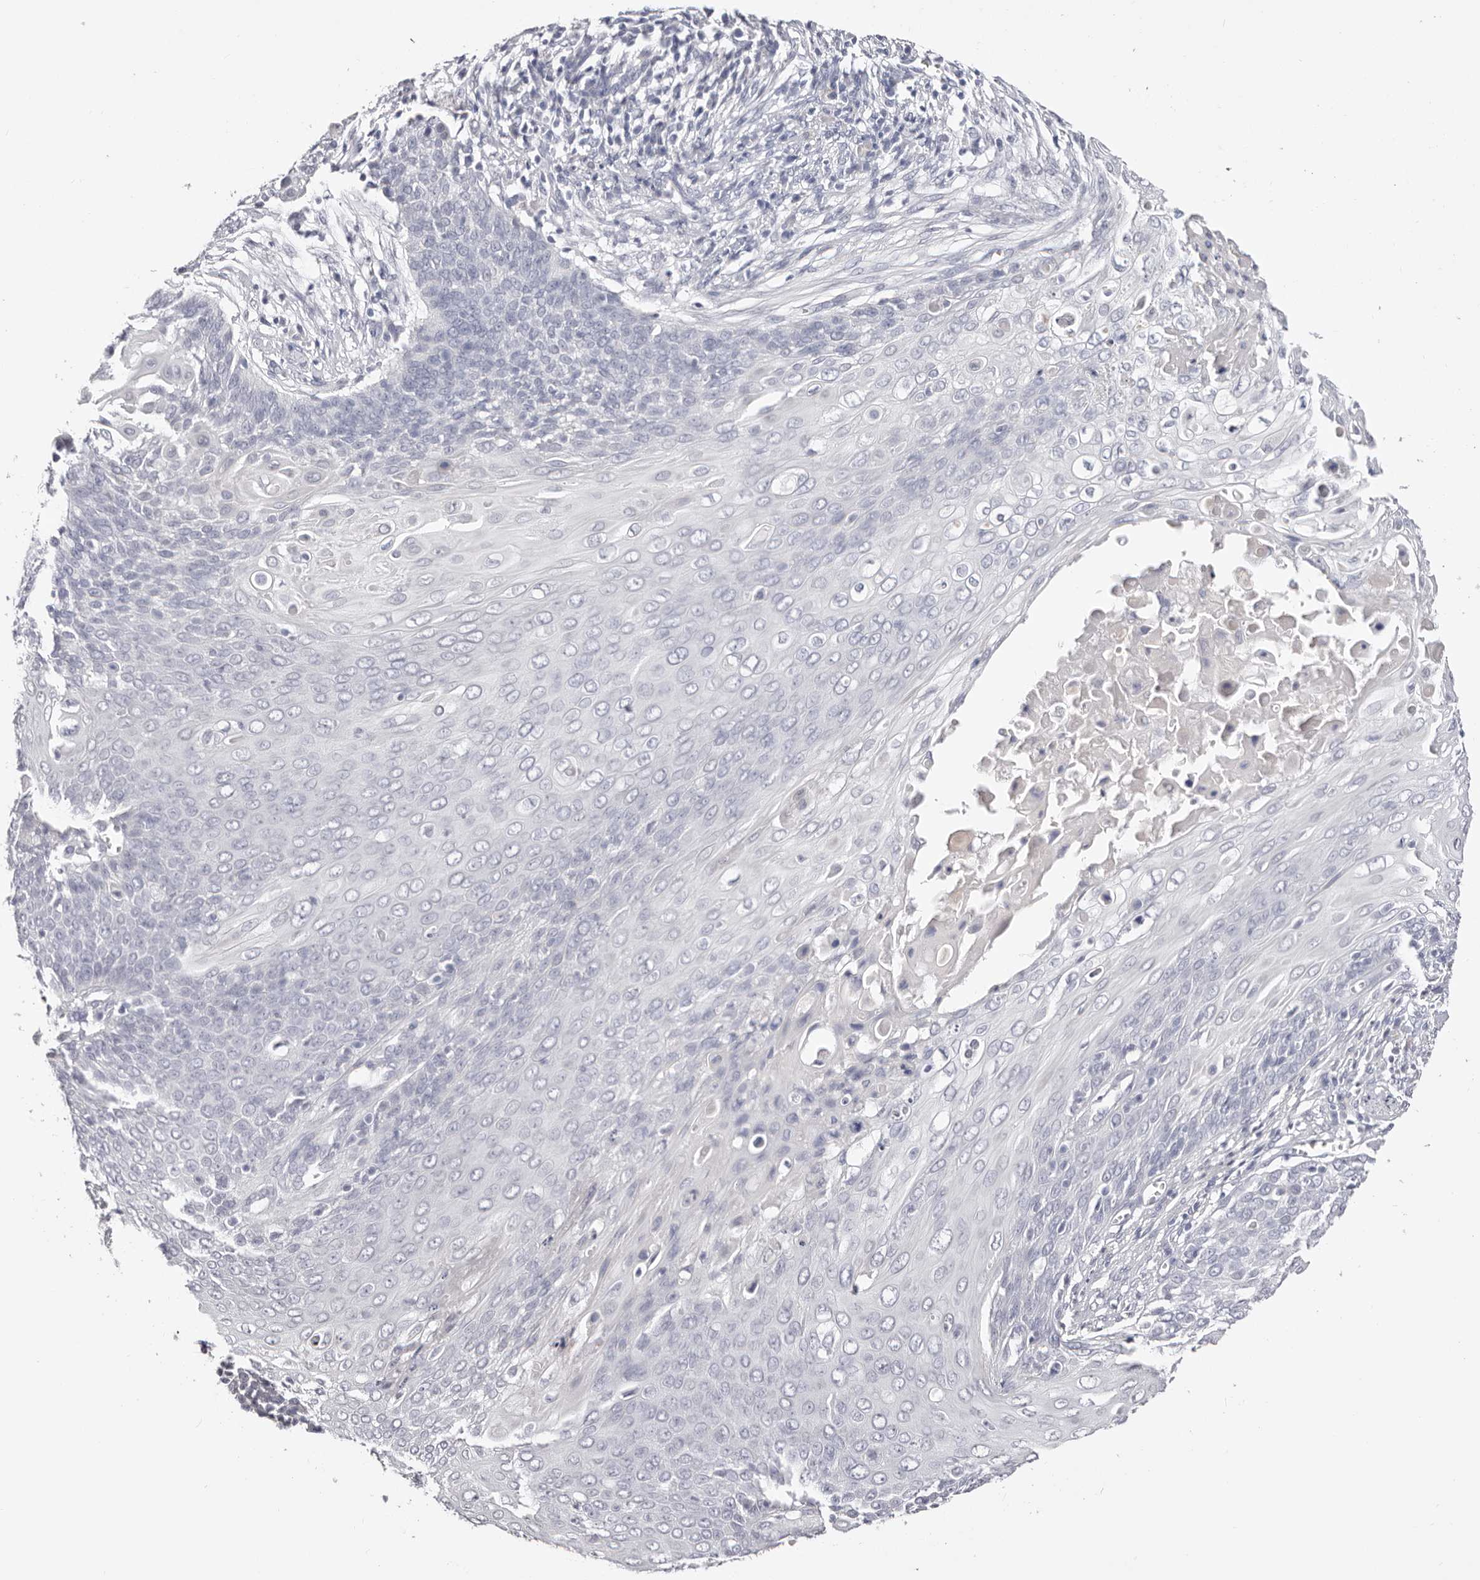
{"staining": {"intensity": "negative", "quantity": "none", "location": "none"}, "tissue": "cervical cancer", "cell_type": "Tumor cells", "image_type": "cancer", "snomed": [{"axis": "morphology", "description": "Squamous cell carcinoma, NOS"}, {"axis": "topography", "description": "Cervix"}], "caption": "Tumor cells show no significant expression in cervical cancer (squamous cell carcinoma). The staining is performed using DAB brown chromogen with nuclei counter-stained in using hematoxylin.", "gene": "AKNAD1", "patient": {"sex": "female", "age": 39}}